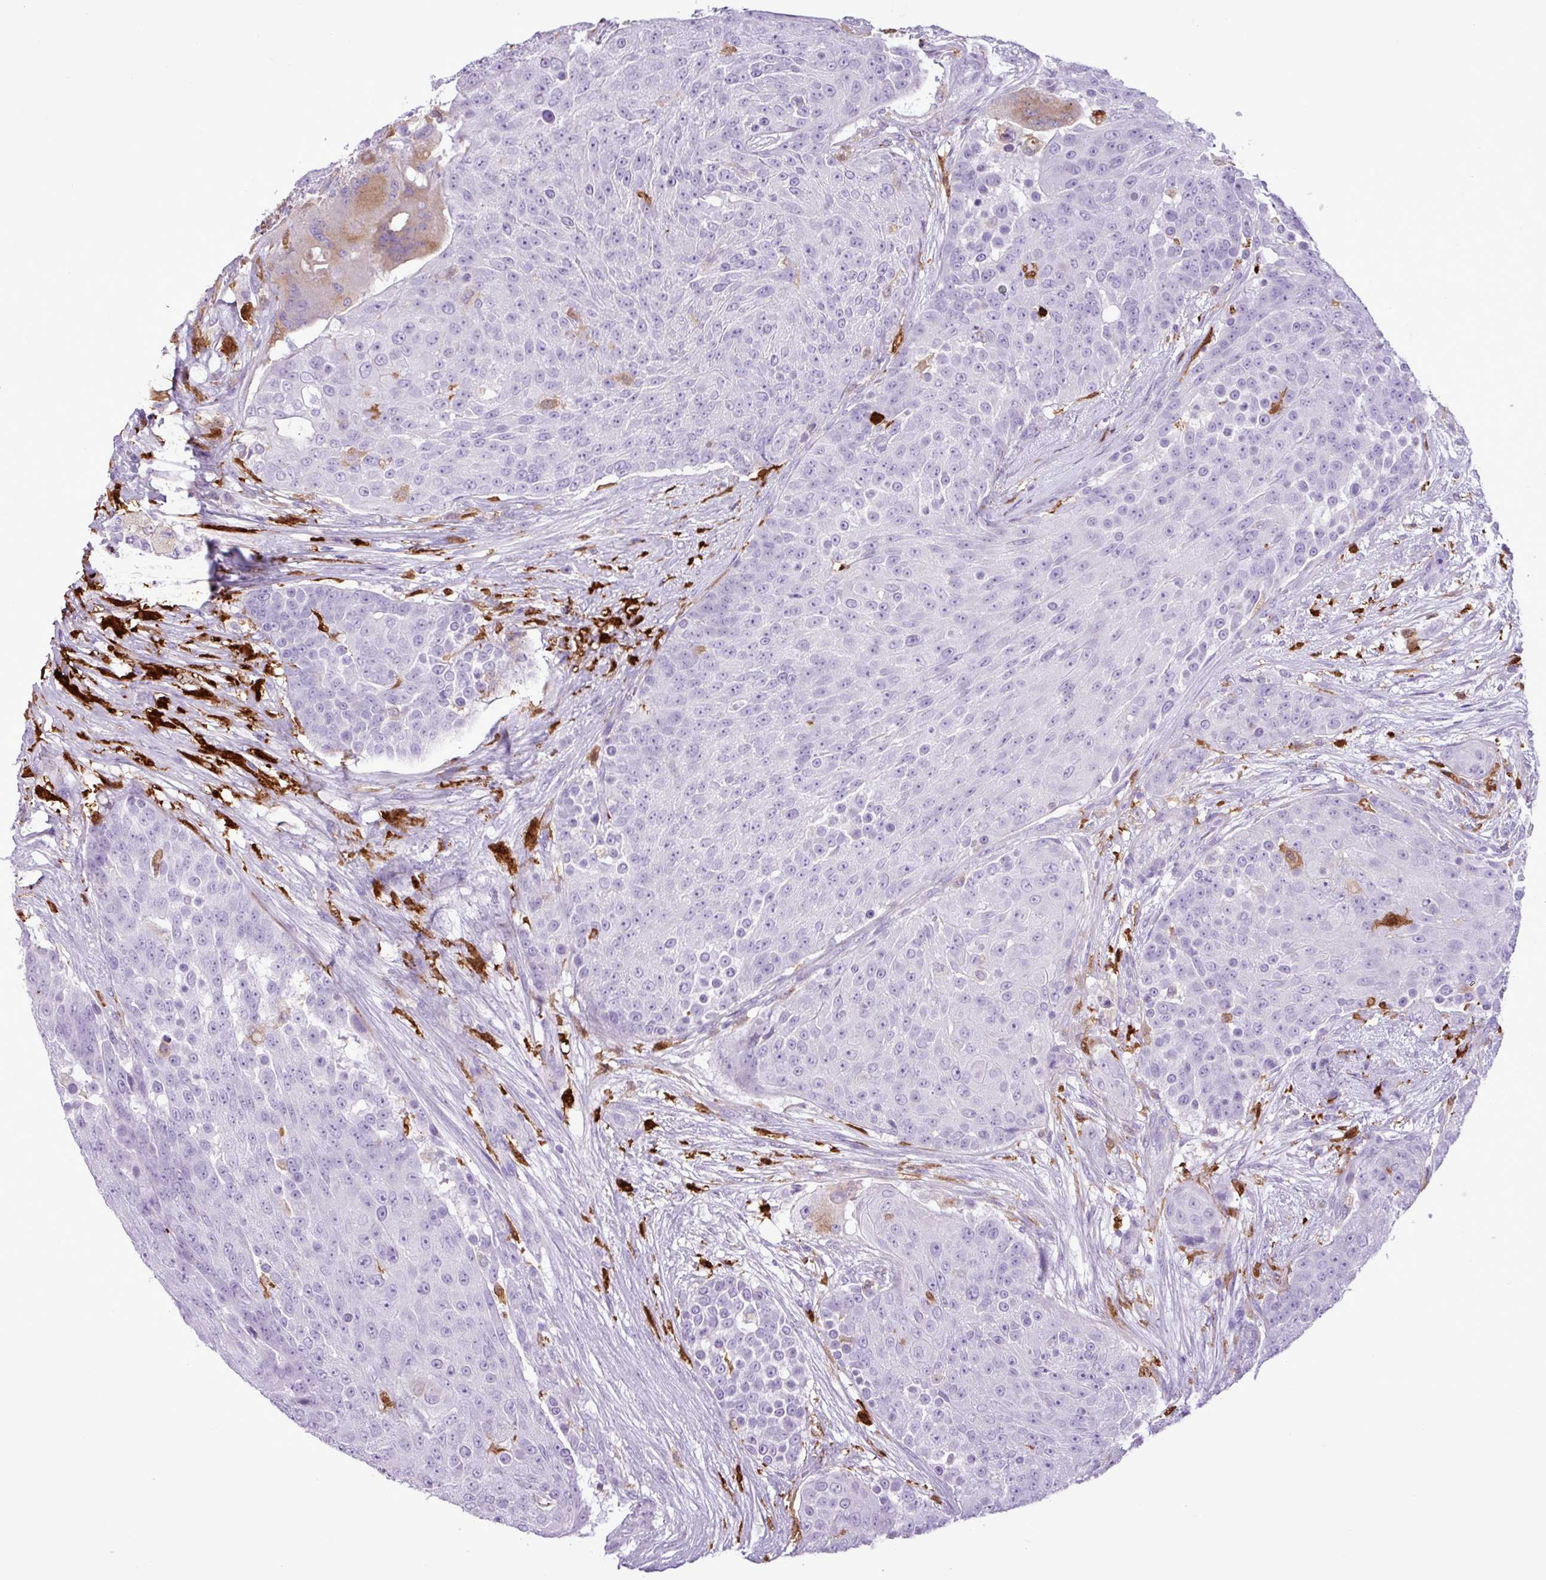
{"staining": {"intensity": "negative", "quantity": "none", "location": "none"}, "tissue": "urothelial cancer", "cell_type": "Tumor cells", "image_type": "cancer", "snomed": [{"axis": "morphology", "description": "Urothelial carcinoma, High grade"}, {"axis": "topography", "description": "Urinary bladder"}], "caption": "Tumor cells show no significant protein positivity in urothelial cancer.", "gene": "TMEM200C", "patient": {"sex": "female", "age": 63}}